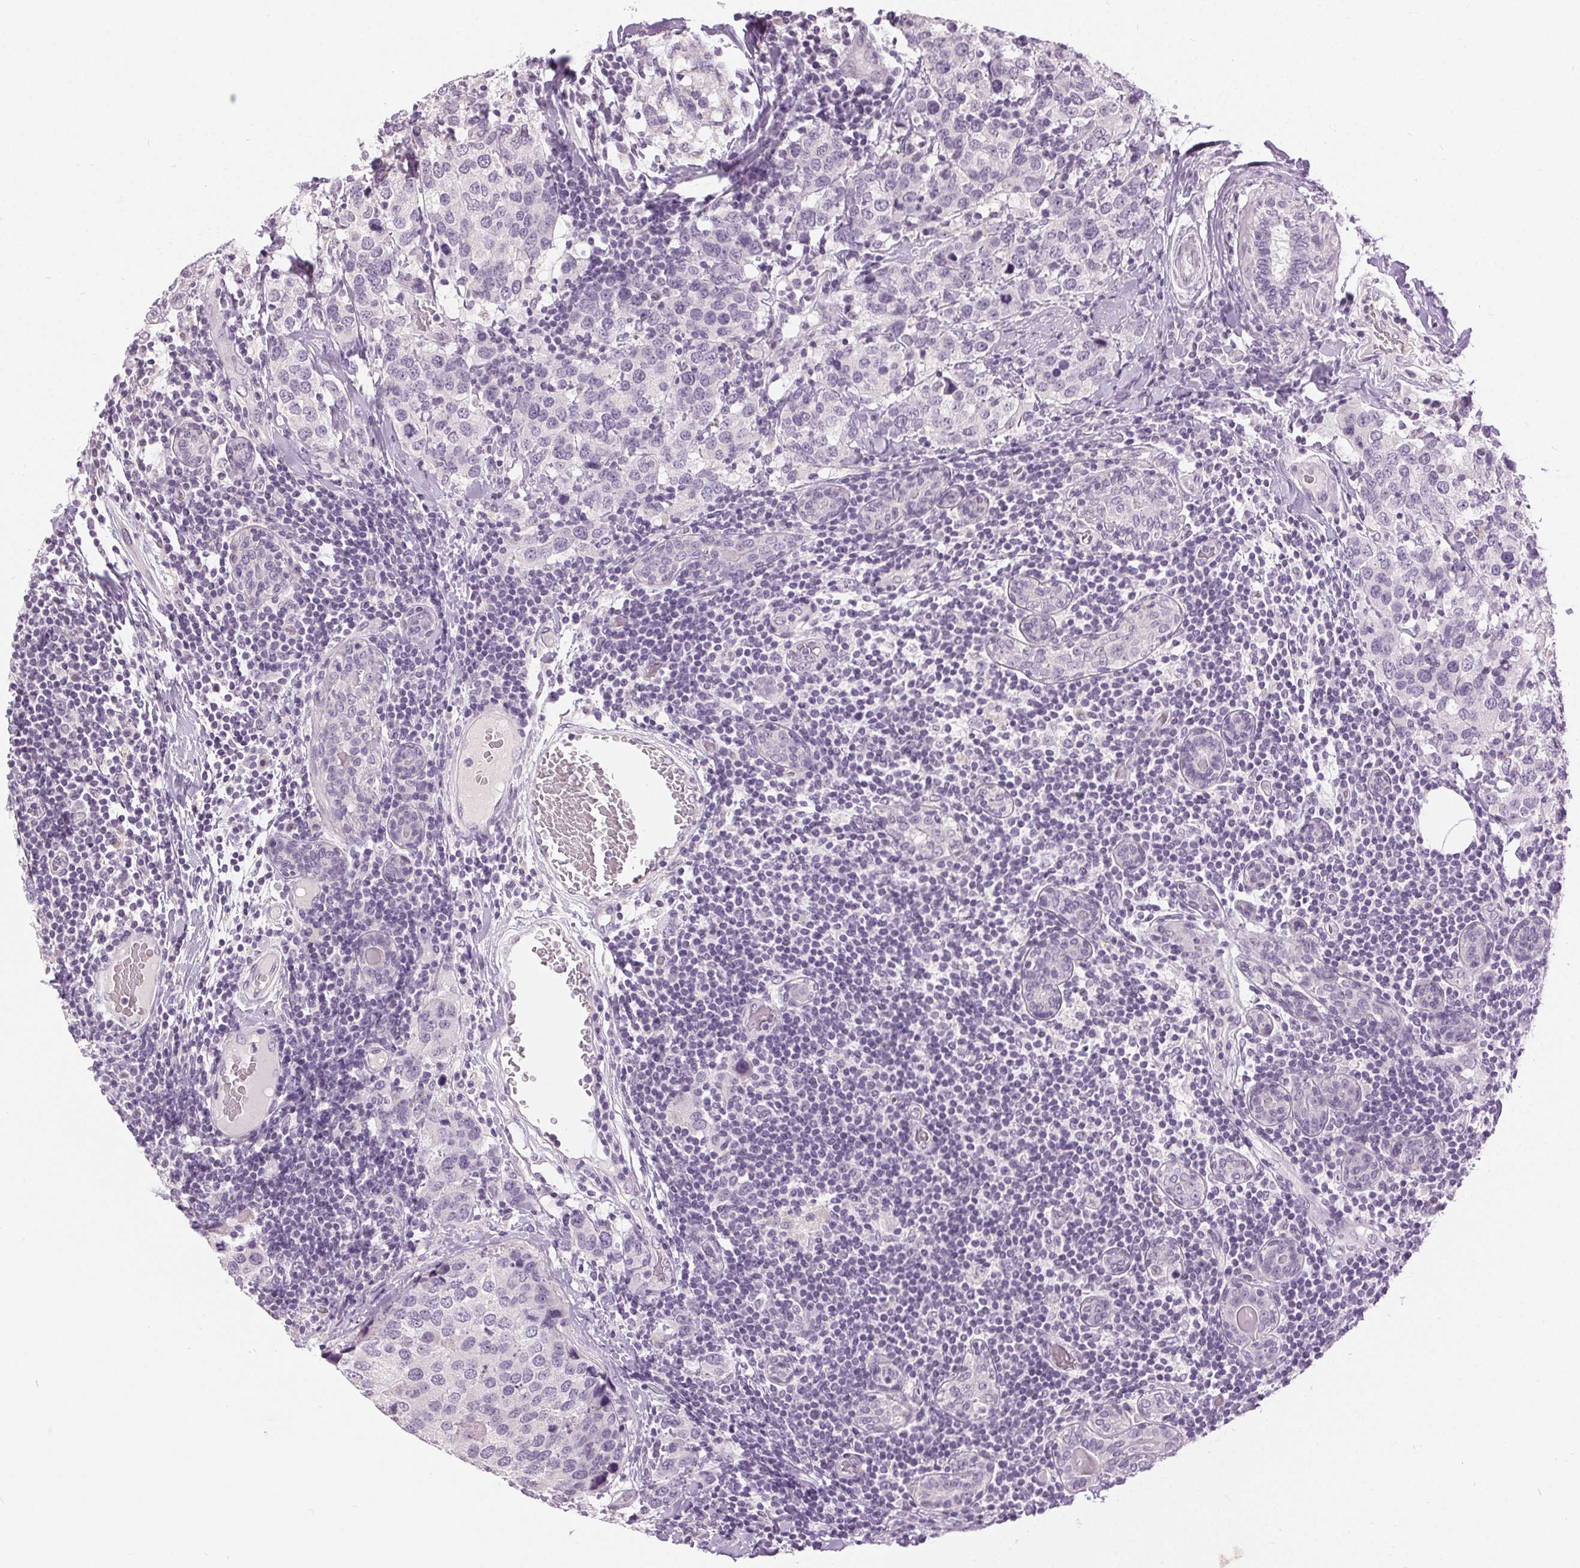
{"staining": {"intensity": "negative", "quantity": "none", "location": "none"}, "tissue": "breast cancer", "cell_type": "Tumor cells", "image_type": "cancer", "snomed": [{"axis": "morphology", "description": "Lobular carcinoma"}, {"axis": "topography", "description": "Breast"}], "caption": "Tumor cells are negative for protein expression in human lobular carcinoma (breast).", "gene": "DSG3", "patient": {"sex": "female", "age": 59}}